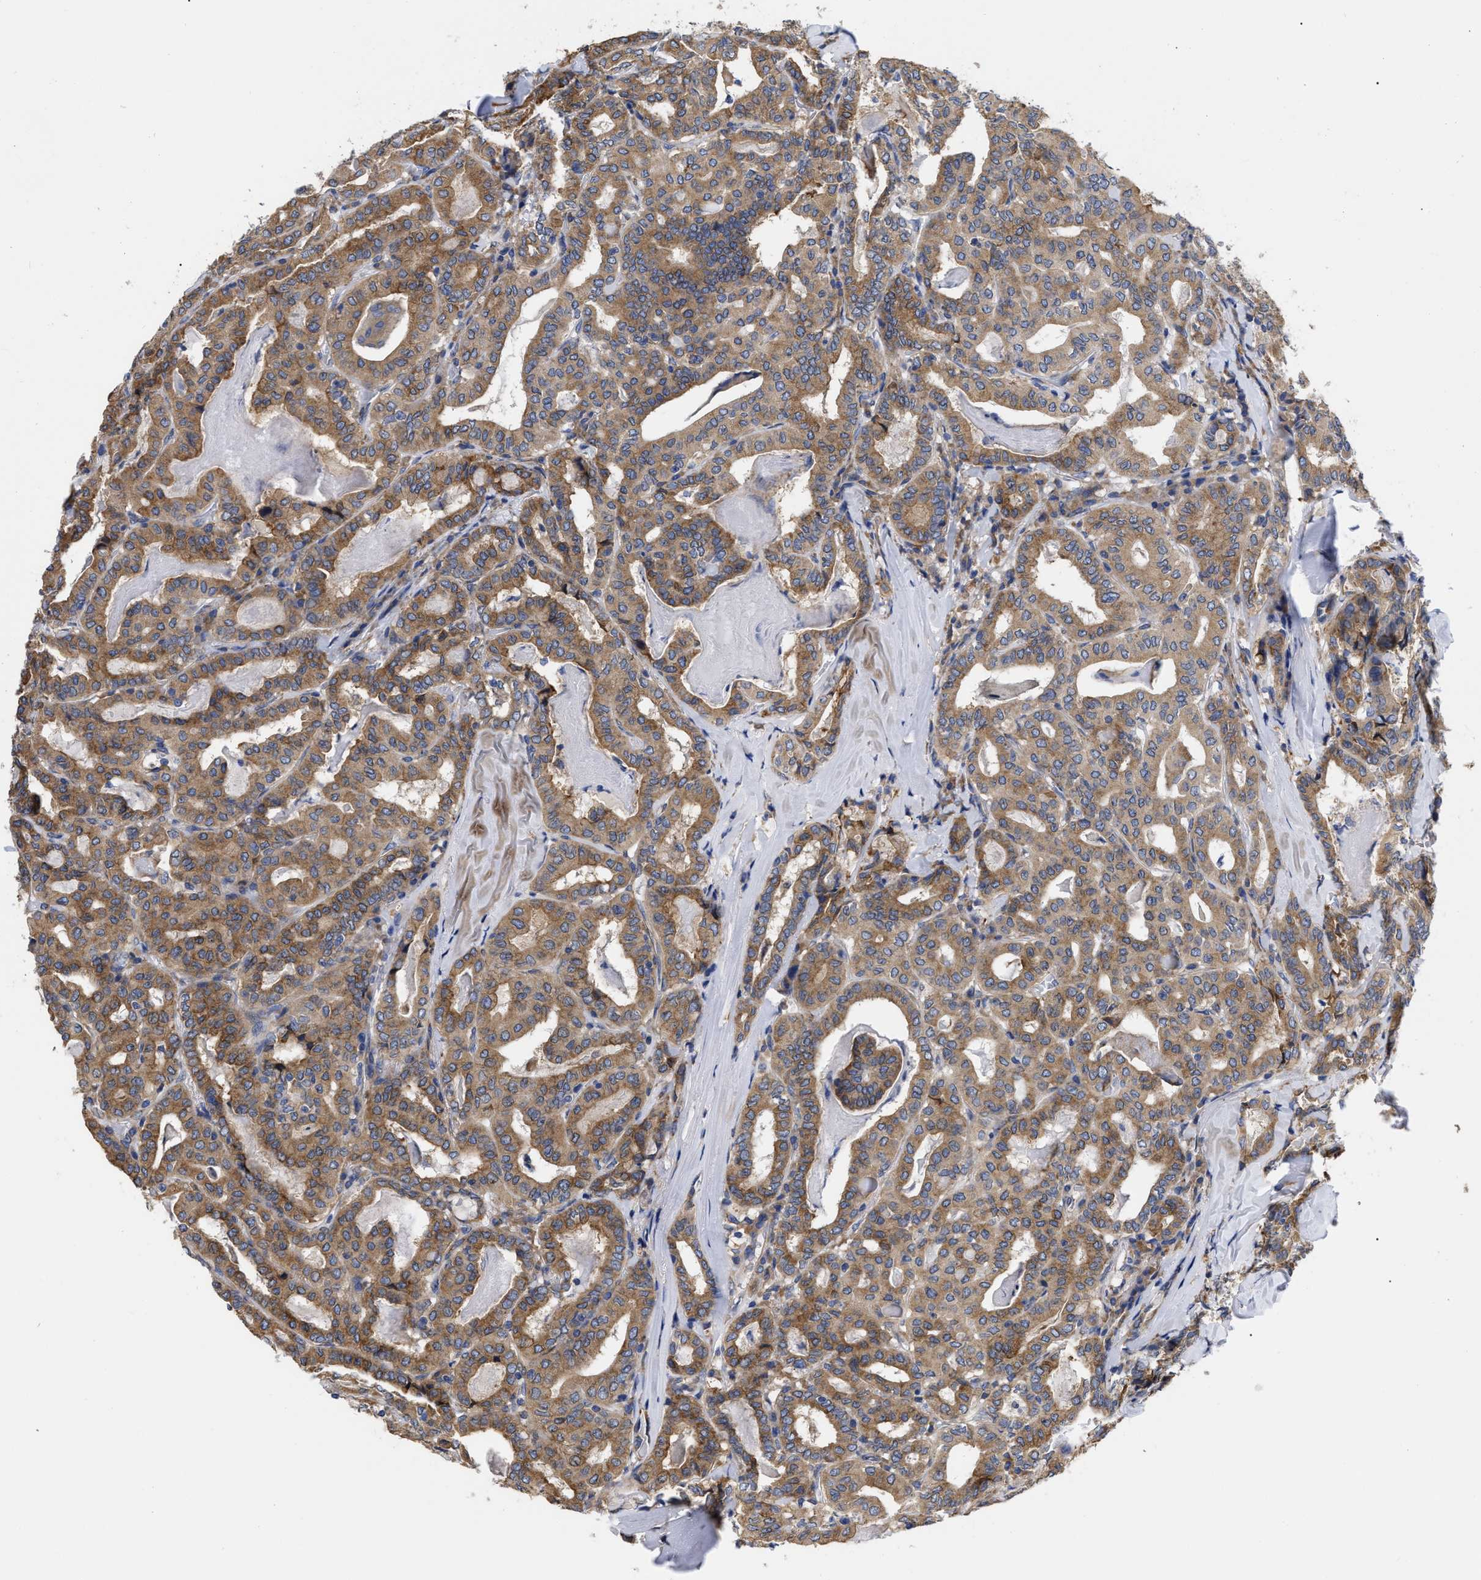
{"staining": {"intensity": "moderate", "quantity": ">75%", "location": "cytoplasmic/membranous"}, "tissue": "thyroid cancer", "cell_type": "Tumor cells", "image_type": "cancer", "snomed": [{"axis": "morphology", "description": "Papillary adenocarcinoma, NOS"}, {"axis": "topography", "description": "Thyroid gland"}], "caption": "The immunohistochemical stain labels moderate cytoplasmic/membranous positivity in tumor cells of thyroid cancer (papillary adenocarcinoma) tissue.", "gene": "CFAP298", "patient": {"sex": "female", "age": 42}}